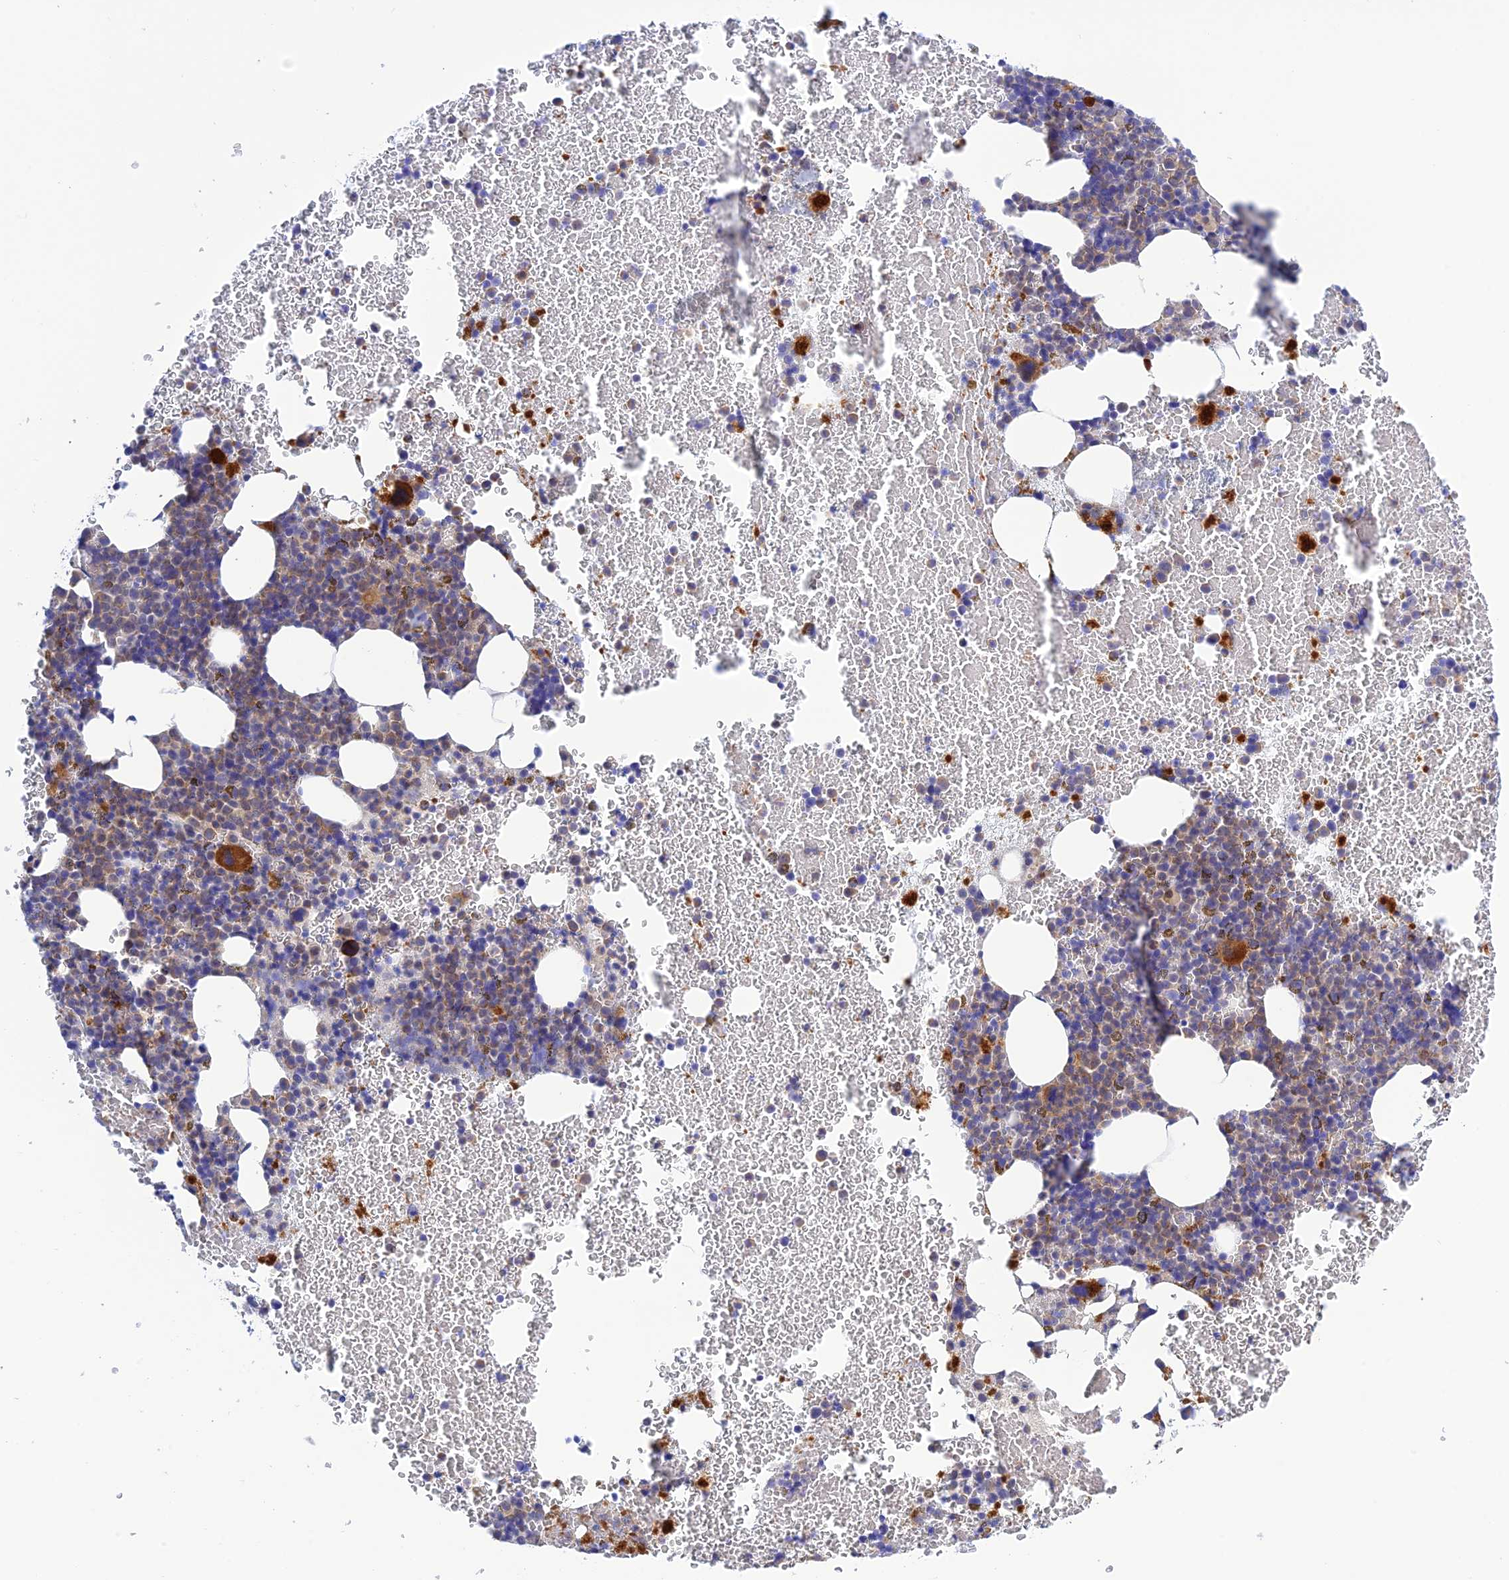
{"staining": {"intensity": "strong", "quantity": "<25%", "location": "cytoplasmic/membranous"}, "tissue": "bone marrow", "cell_type": "Hematopoietic cells", "image_type": "normal", "snomed": [{"axis": "morphology", "description": "Normal tissue, NOS"}, {"axis": "topography", "description": "Bone marrow"}], "caption": "This image shows normal bone marrow stained with immunohistochemistry (IHC) to label a protein in brown. The cytoplasmic/membranous of hematopoietic cells show strong positivity for the protein. Nuclei are counter-stained blue.", "gene": "ZDHHC16", "patient": {"sex": "female", "age": 48}}